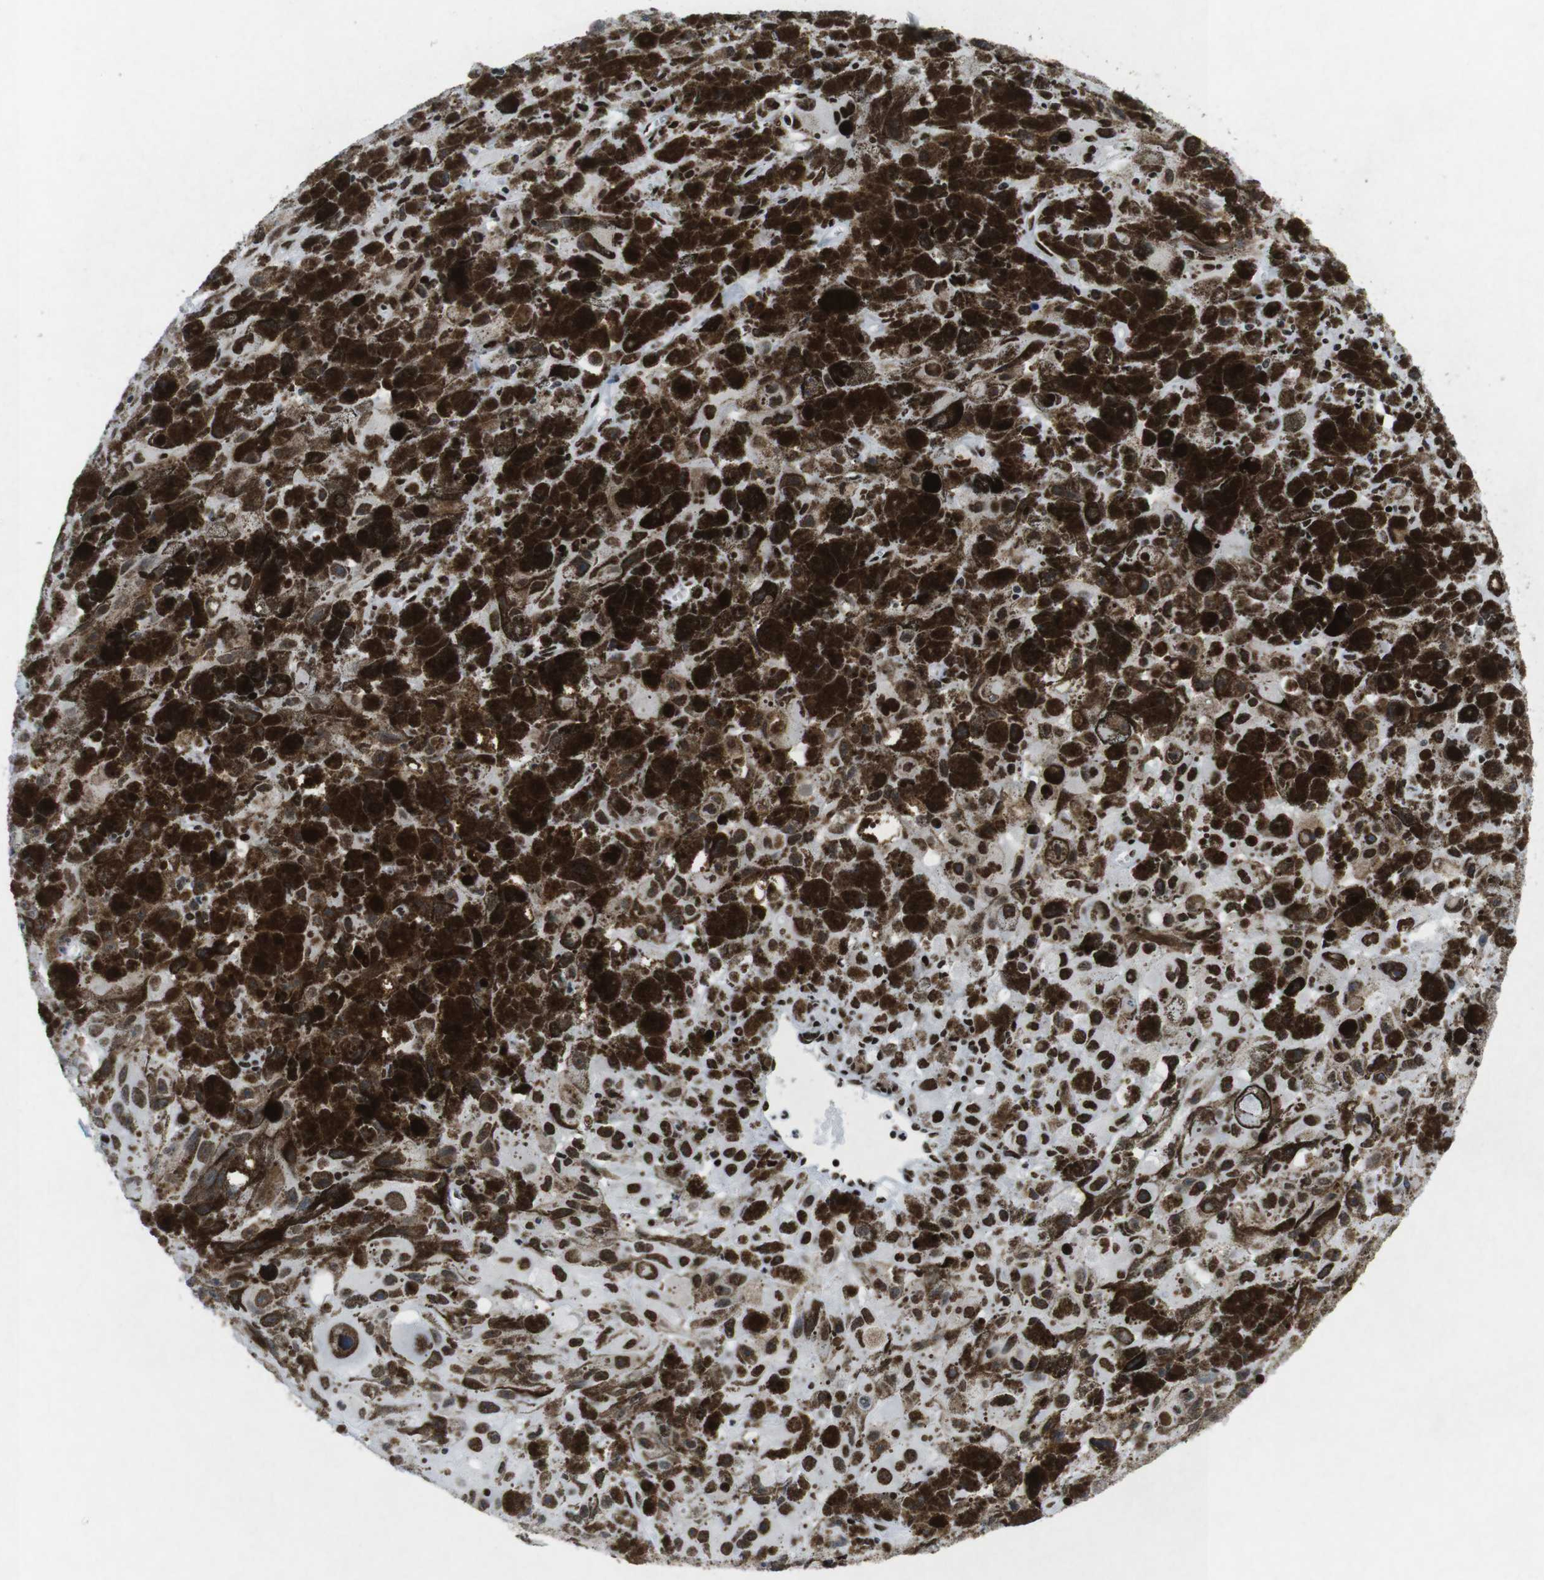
{"staining": {"intensity": "strong", "quantity": ">75%", "location": "nuclear"}, "tissue": "melanoma", "cell_type": "Tumor cells", "image_type": "cancer", "snomed": [{"axis": "morphology", "description": "Malignant melanoma, NOS"}, {"axis": "topography", "description": "Skin"}], "caption": "High-power microscopy captured an IHC micrograph of malignant melanoma, revealing strong nuclear staining in about >75% of tumor cells. (Stains: DAB in brown, nuclei in blue, Microscopy: brightfield microscopy at high magnification).", "gene": "CITED2", "patient": {"sex": "female", "age": 104}}